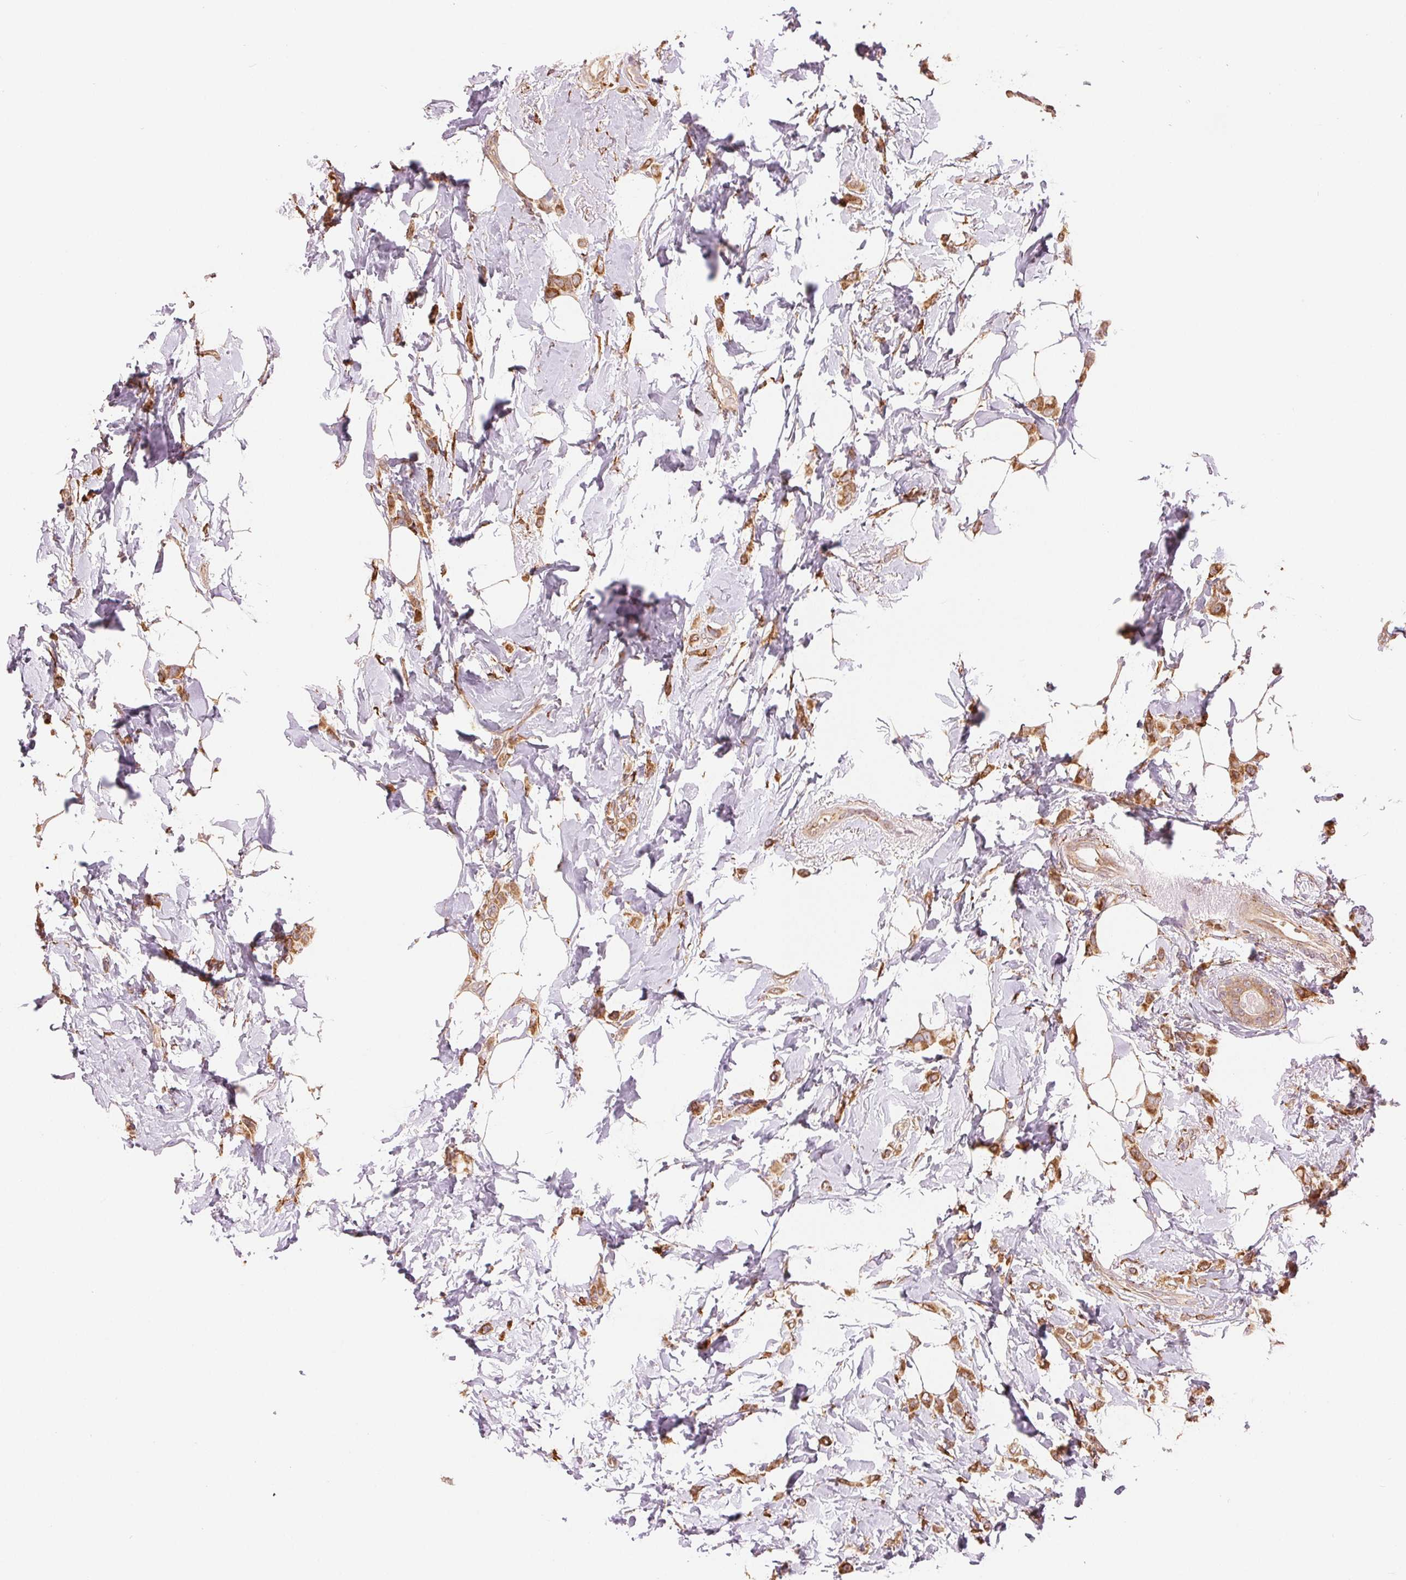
{"staining": {"intensity": "moderate", "quantity": ">75%", "location": "cytoplasmic/membranous"}, "tissue": "breast cancer", "cell_type": "Tumor cells", "image_type": "cancer", "snomed": [{"axis": "morphology", "description": "Lobular carcinoma"}, {"axis": "topography", "description": "Breast"}], "caption": "Immunohistochemistry image of human lobular carcinoma (breast) stained for a protein (brown), which reveals medium levels of moderate cytoplasmic/membranous expression in approximately >75% of tumor cells.", "gene": "SLC20A1", "patient": {"sex": "female", "age": 66}}